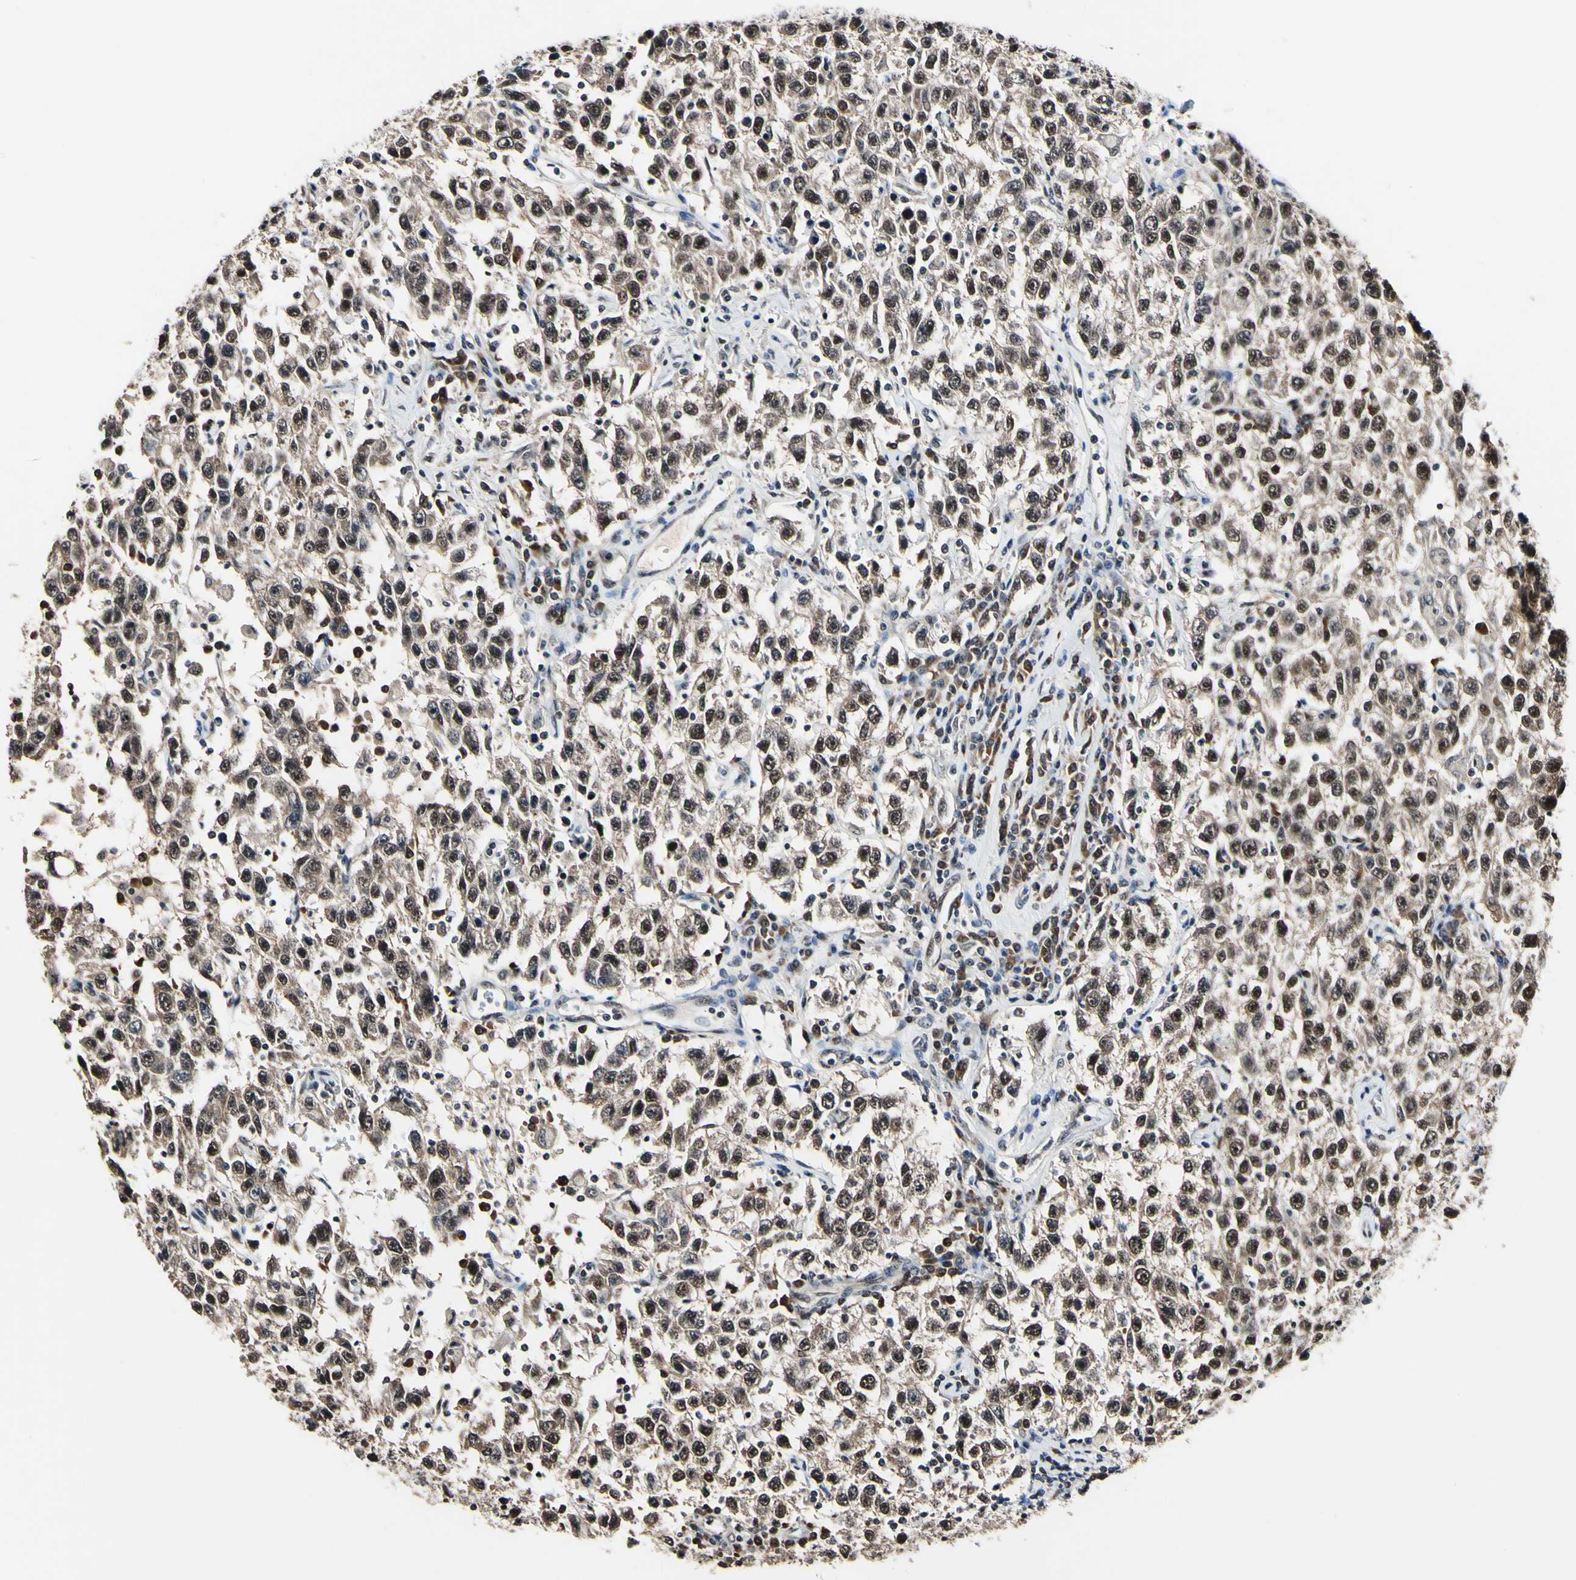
{"staining": {"intensity": "weak", "quantity": ">75%", "location": "cytoplasmic/membranous,nuclear"}, "tissue": "testis cancer", "cell_type": "Tumor cells", "image_type": "cancer", "snomed": [{"axis": "morphology", "description": "Seminoma, NOS"}, {"axis": "topography", "description": "Testis"}], "caption": "Protein staining exhibits weak cytoplasmic/membranous and nuclear expression in approximately >75% of tumor cells in testis seminoma.", "gene": "PSMD10", "patient": {"sex": "male", "age": 41}}